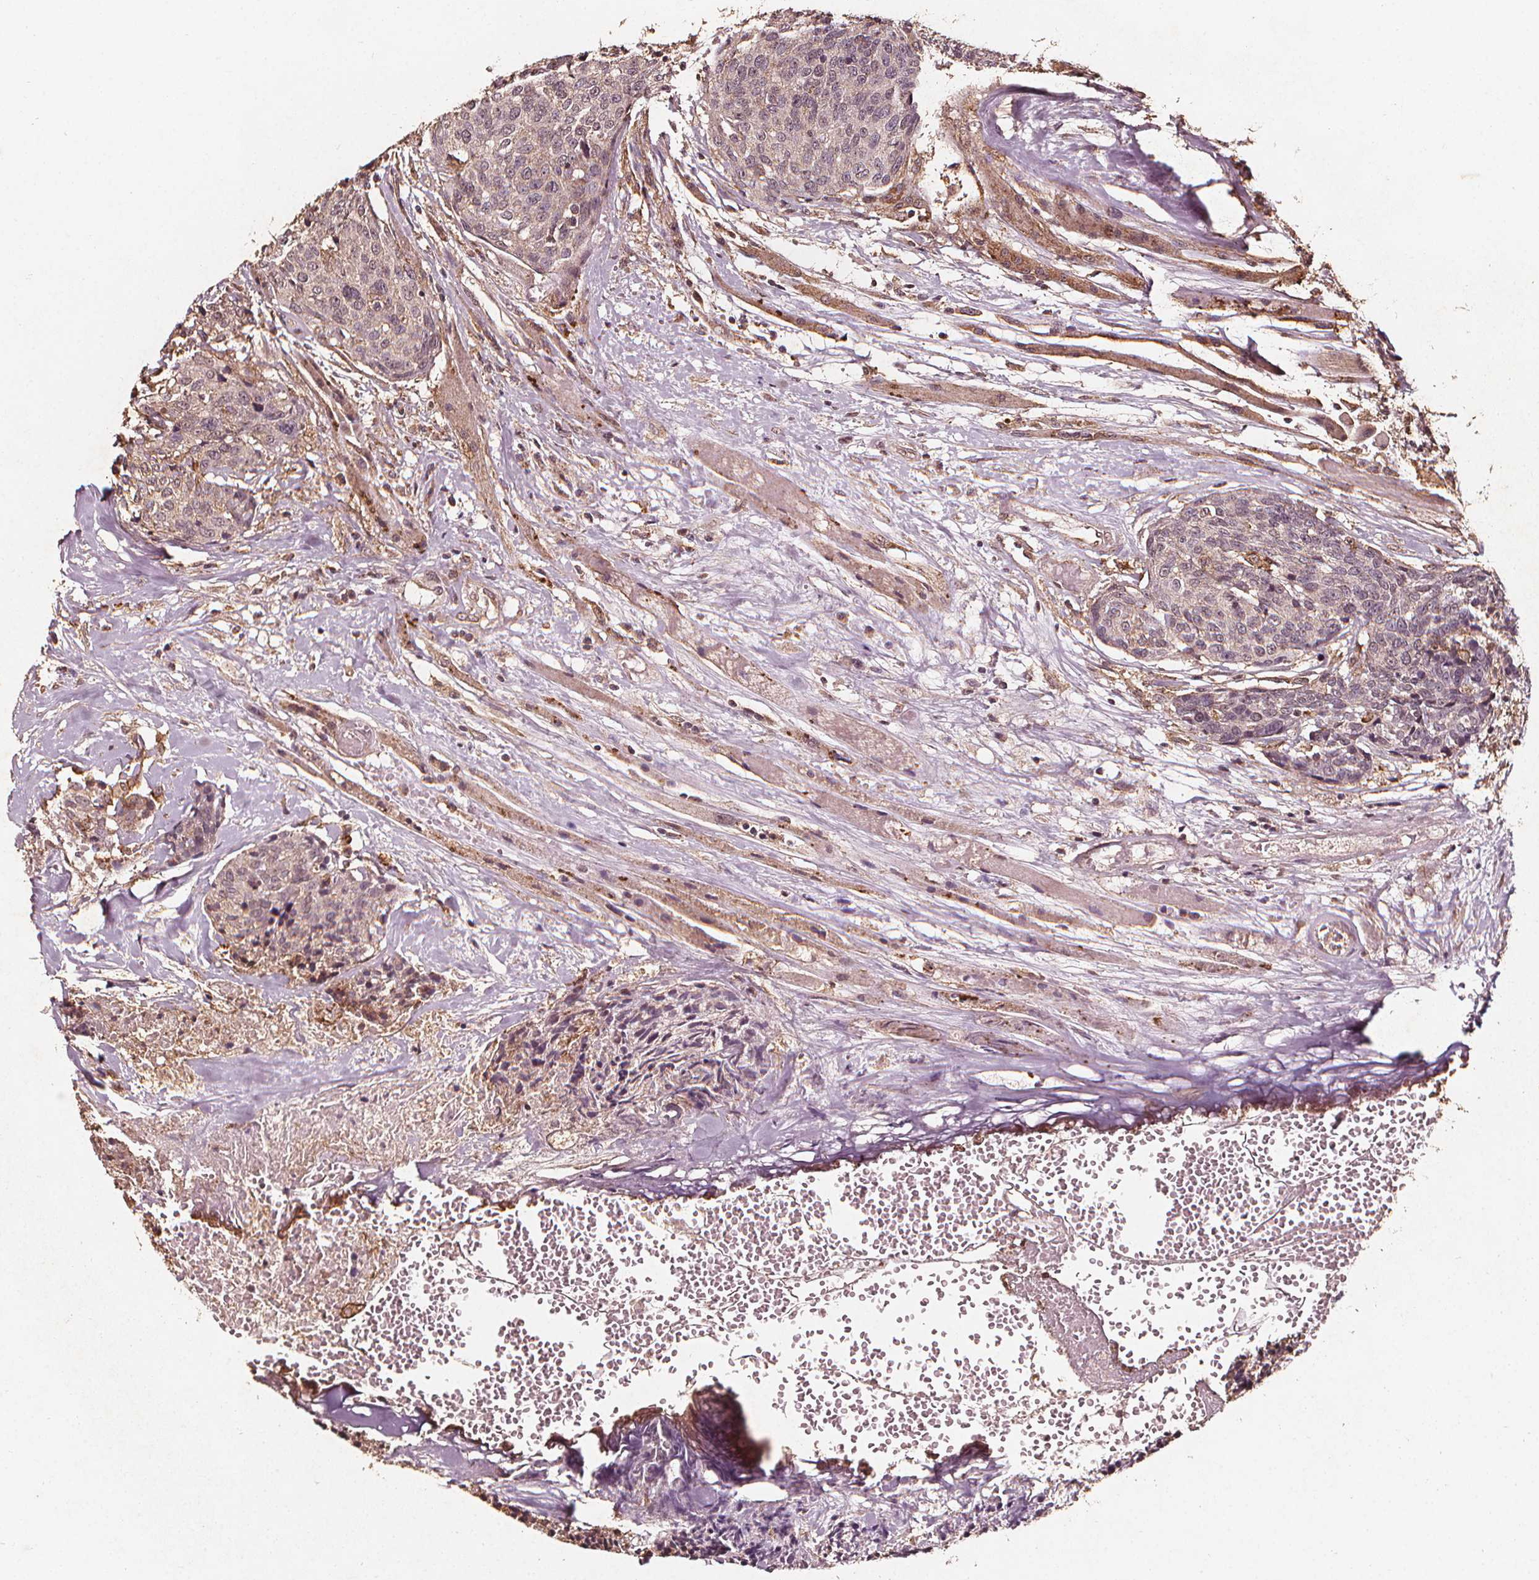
{"staining": {"intensity": "negative", "quantity": "none", "location": "none"}, "tissue": "head and neck cancer", "cell_type": "Tumor cells", "image_type": "cancer", "snomed": [{"axis": "morphology", "description": "Squamous cell carcinoma, NOS"}, {"axis": "topography", "description": "Oral tissue"}, {"axis": "topography", "description": "Head-Neck"}], "caption": "Immunohistochemical staining of human head and neck cancer (squamous cell carcinoma) demonstrates no significant staining in tumor cells.", "gene": "ABCA1", "patient": {"sex": "male", "age": 64}}